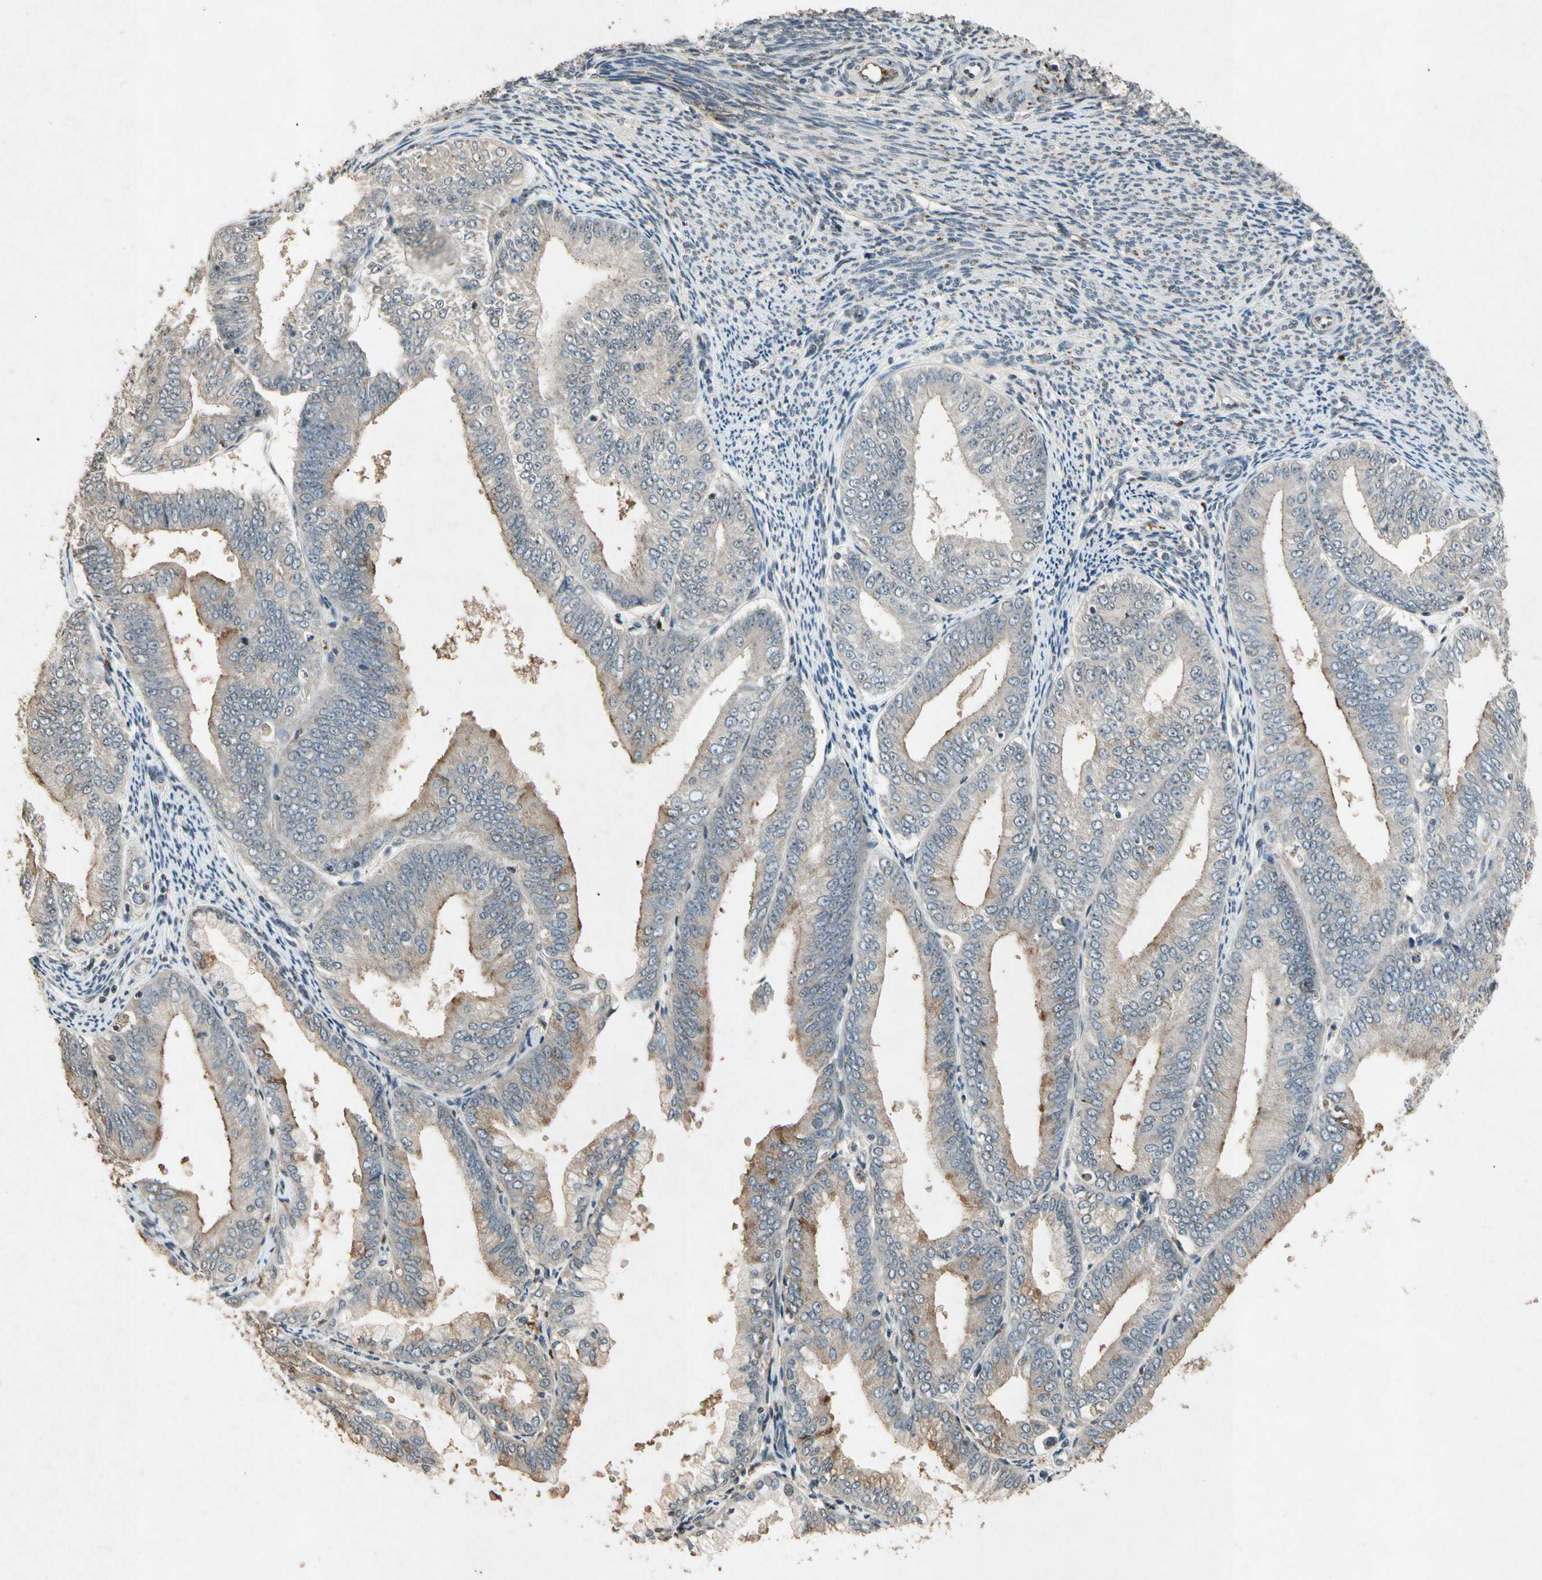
{"staining": {"intensity": "weak", "quantity": "25%-75%", "location": "cytoplasmic/membranous"}, "tissue": "endometrial cancer", "cell_type": "Tumor cells", "image_type": "cancer", "snomed": [{"axis": "morphology", "description": "Adenocarcinoma, NOS"}, {"axis": "topography", "description": "Endometrium"}], "caption": "Protein staining demonstrates weak cytoplasmic/membranous expression in about 25%-75% of tumor cells in endometrial adenocarcinoma.", "gene": "CP", "patient": {"sex": "female", "age": 63}}